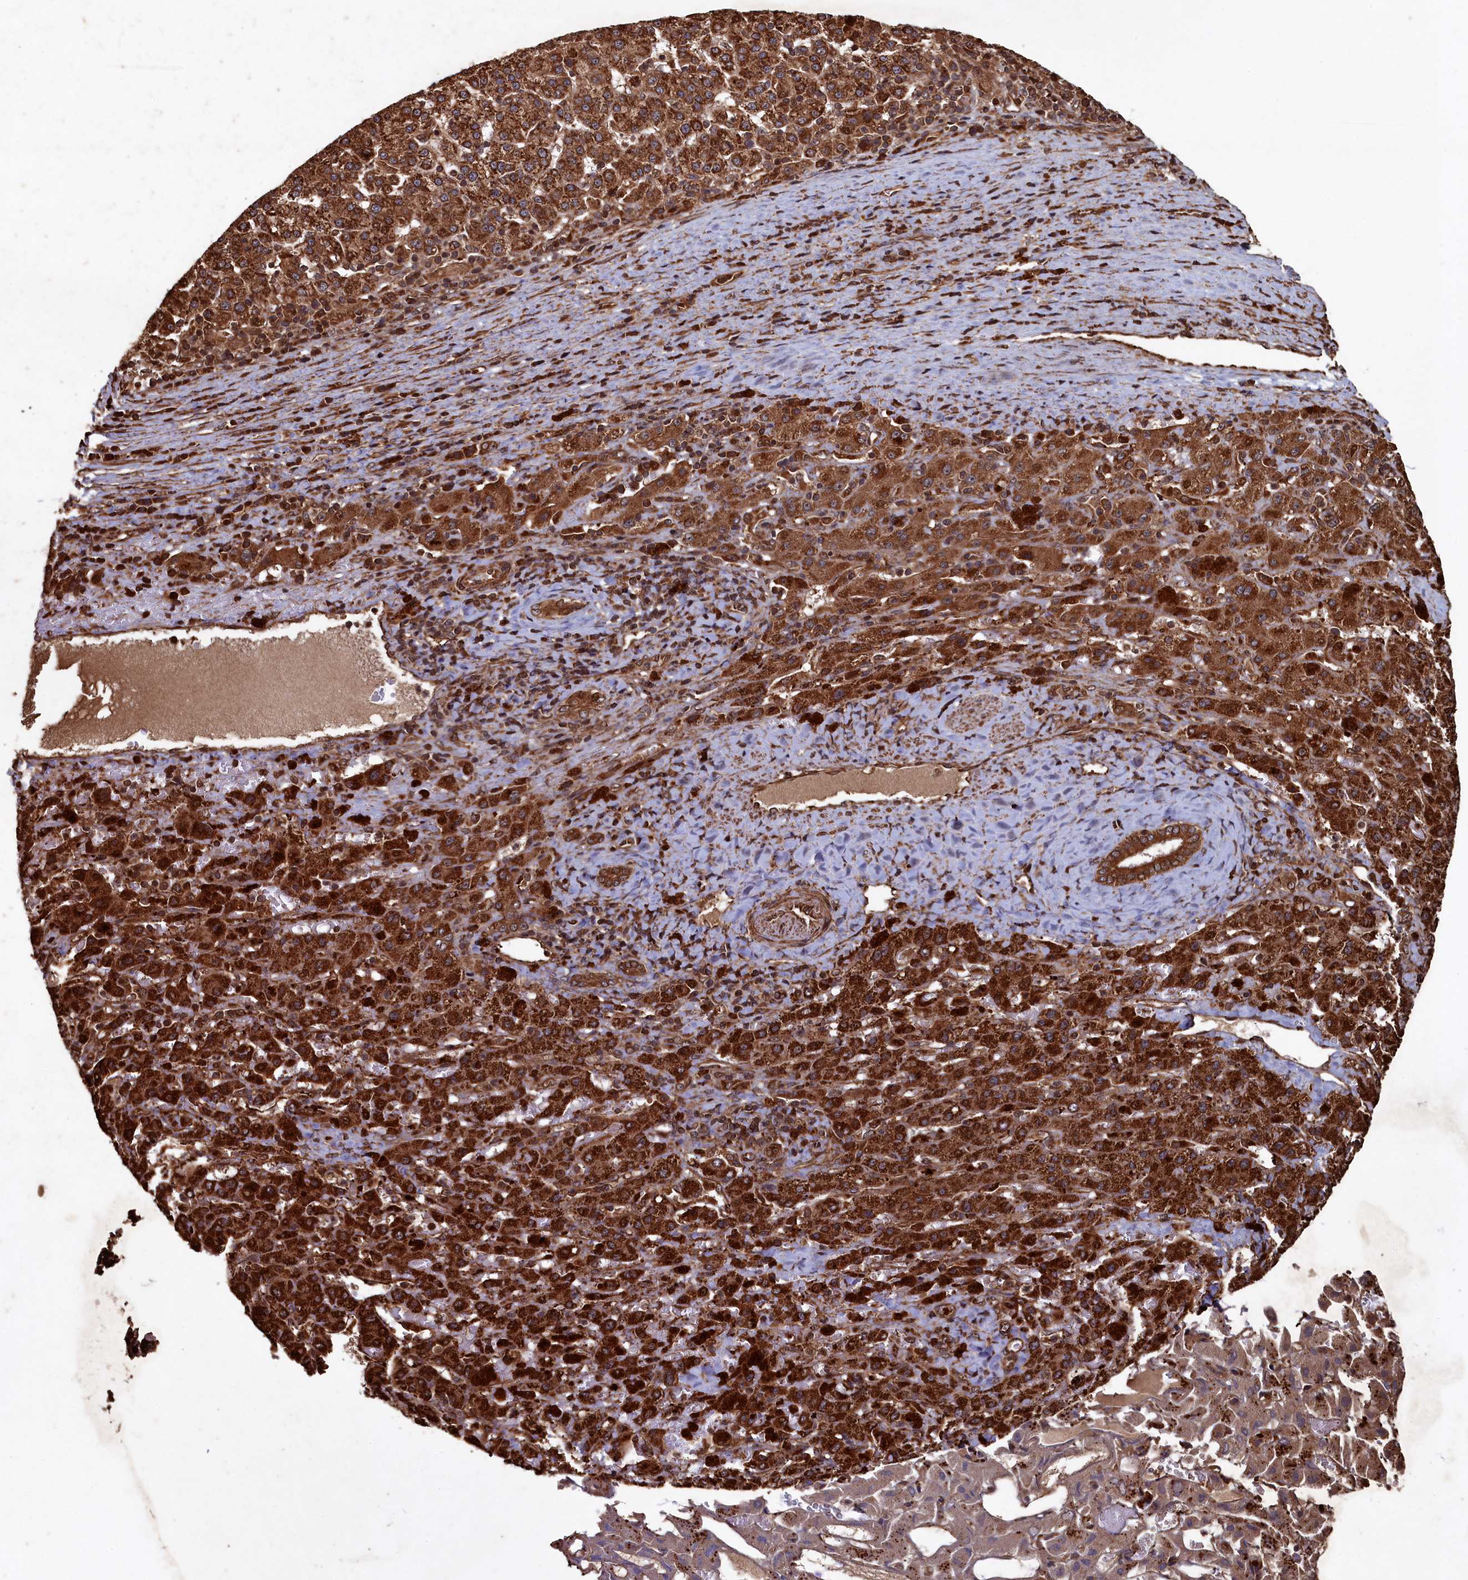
{"staining": {"intensity": "strong", "quantity": ">75%", "location": "cytoplasmic/membranous"}, "tissue": "liver cancer", "cell_type": "Tumor cells", "image_type": "cancer", "snomed": [{"axis": "morphology", "description": "Carcinoma, Hepatocellular, NOS"}, {"axis": "topography", "description": "Liver"}], "caption": "IHC image of neoplastic tissue: liver hepatocellular carcinoma stained using immunohistochemistry displays high levels of strong protein expression localized specifically in the cytoplasmic/membranous of tumor cells, appearing as a cytoplasmic/membranous brown color.", "gene": "PIGN", "patient": {"sex": "female", "age": 58}}